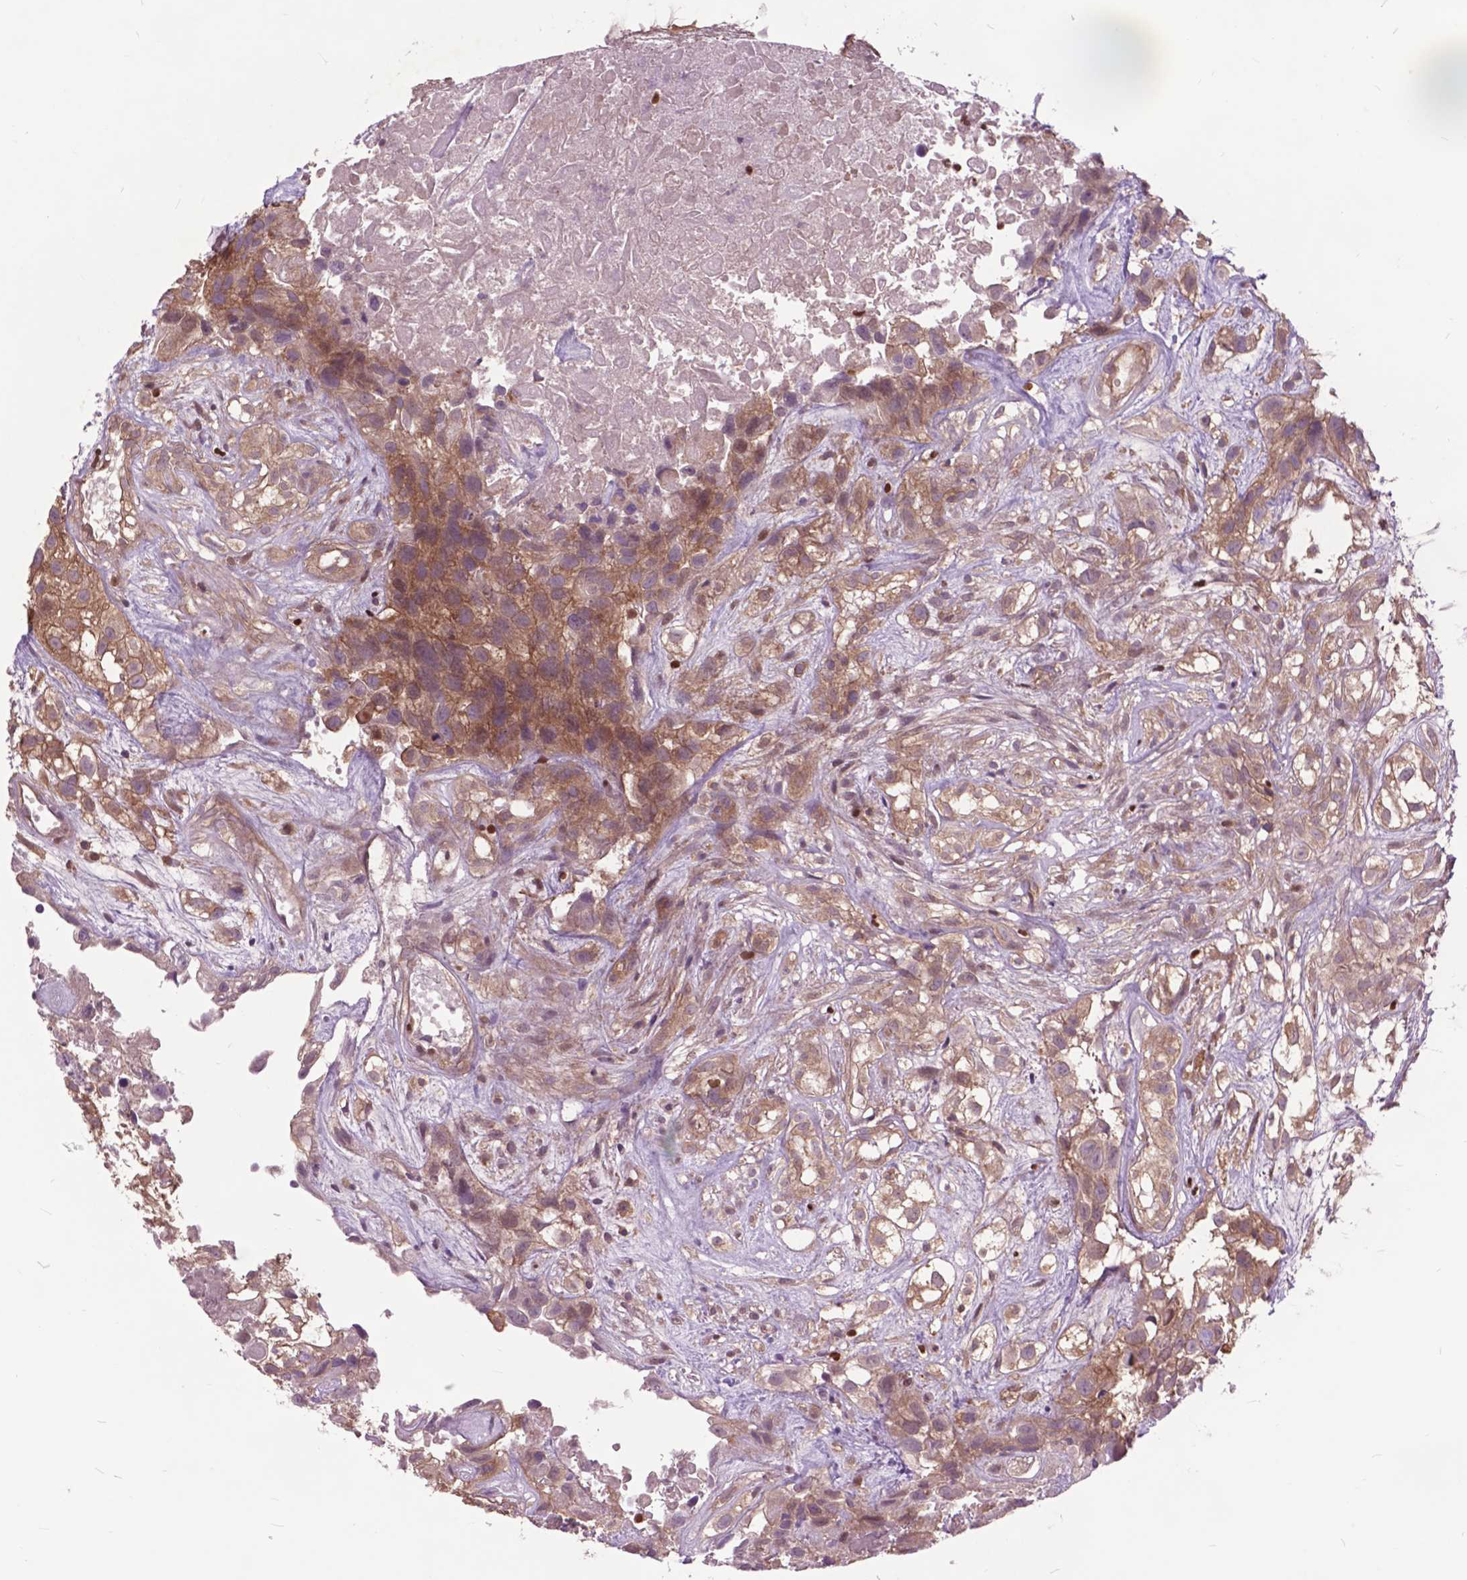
{"staining": {"intensity": "moderate", "quantity": ">75%", "location": "cytoplasmic/membranous"}, "tissue": "urothelial cancer", "cell_type": "Tumor cells", "image_type": "cancer", "snomed": [{"axis": "morphology", "description": "Urothelial carcinoma, High grade"}, {"axis": "topography", "description": "Urinary bladder"}], "caption": "Protein expression analysis of human urothelial carcinoma (high-grade) reveals moderate cytoplasmic/membranous expression in about >75% of tumor cells.", "gene": "ARAF", "patient": {"sex": "male", "age": 56}}